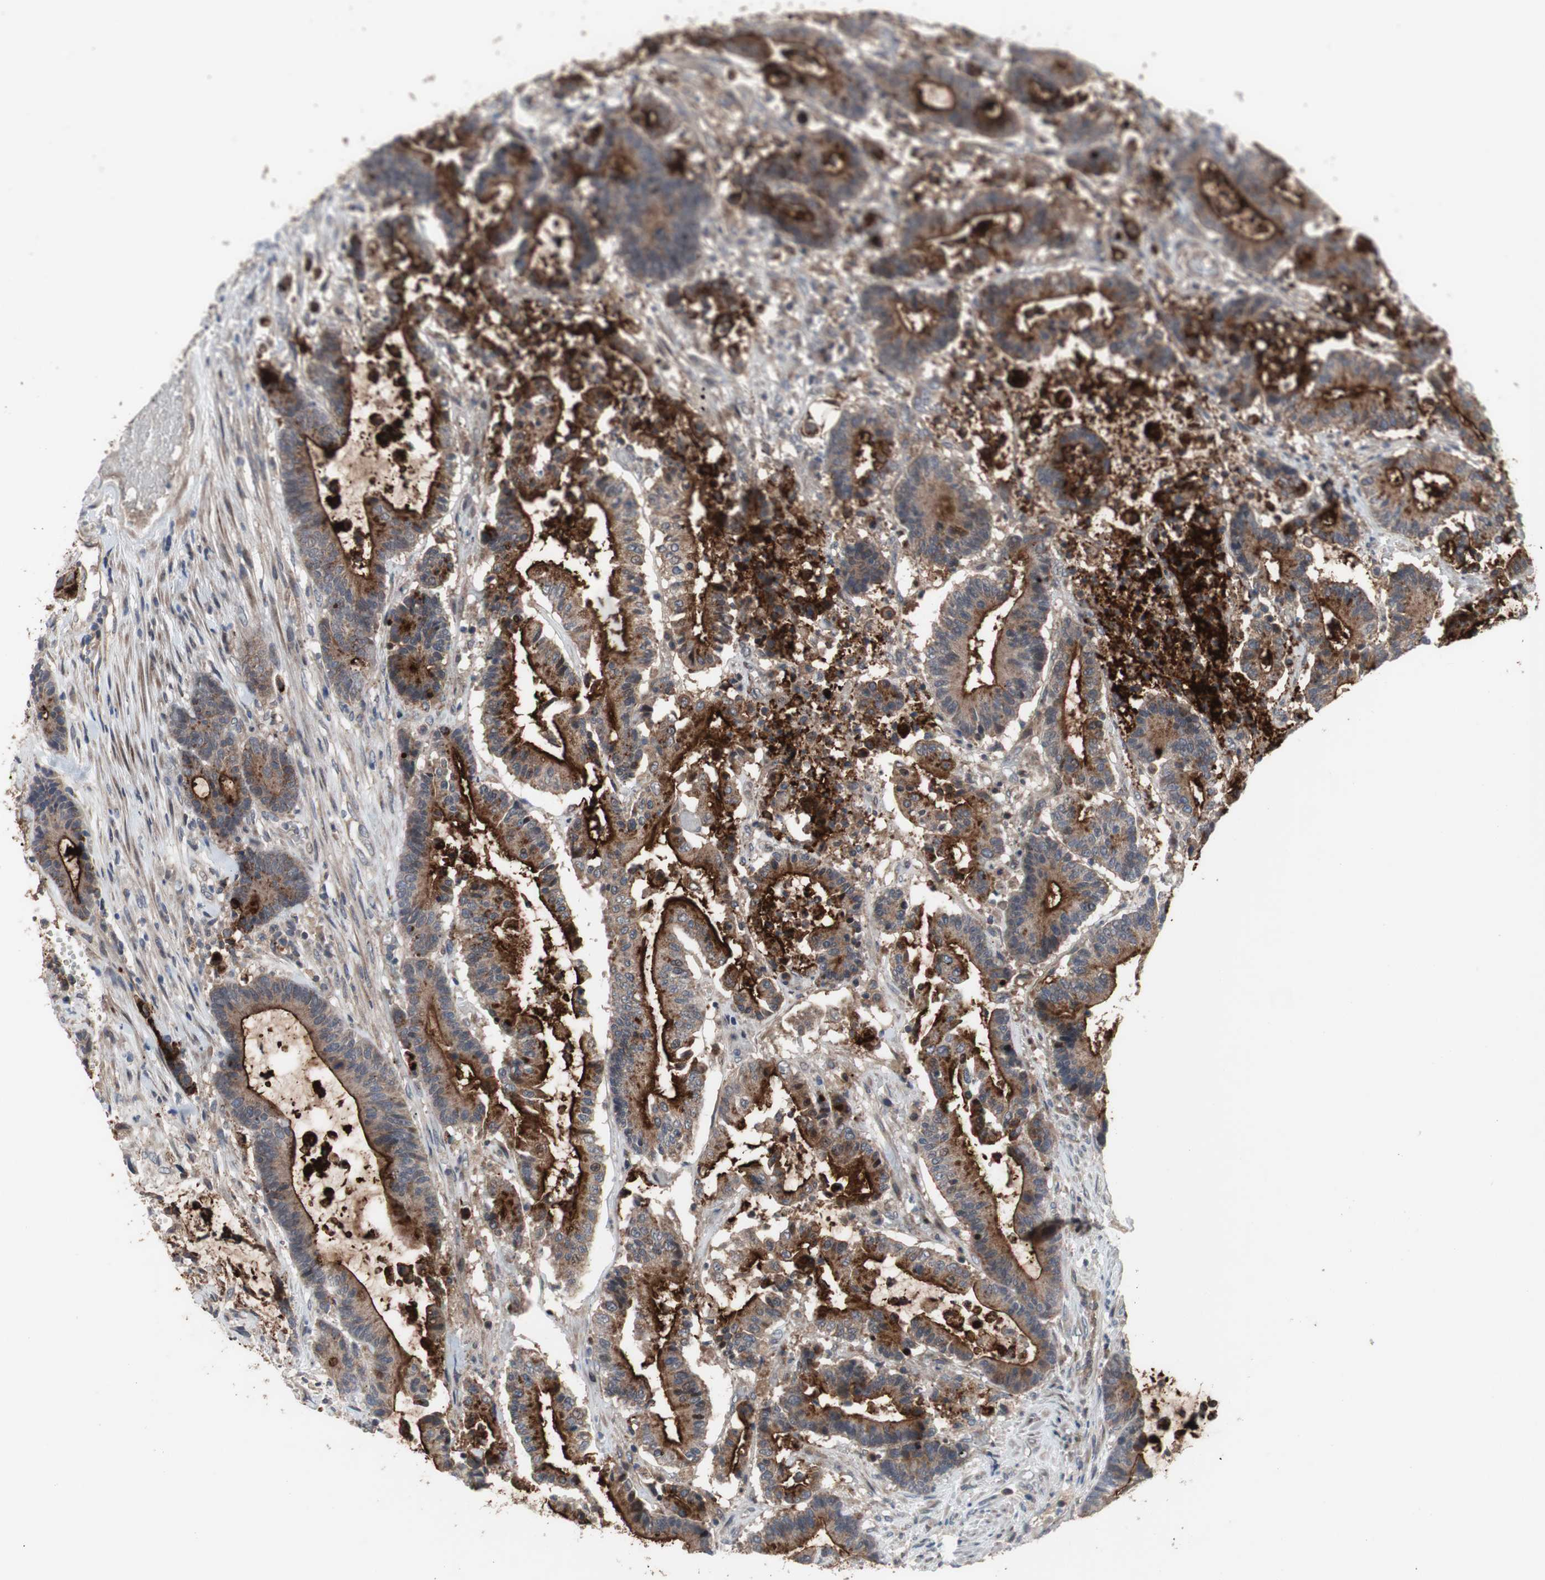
{"staining": {"intensity": "moderate", "quantity": ">75%", "location": "cytoplasmic/membranous"}, "tissue": "colorectal cancer", "cell_type": "Tumor cells", "image_type": "cancer", "snomed": [{"axis": "morphology", "description": "Adenocarcinoma, NOS"}, {"axis": "topography", "description": "Colon"}], "caption": "Protein staining by immunohistochemistry (IHC) reveals moderate cytoplasmic/membranous expression in about >75% of tumor cells in colorectal cancer (adenocarcinoma).", "gene": "OAZ1", "patient": {"sex": "female", "age": 84}}